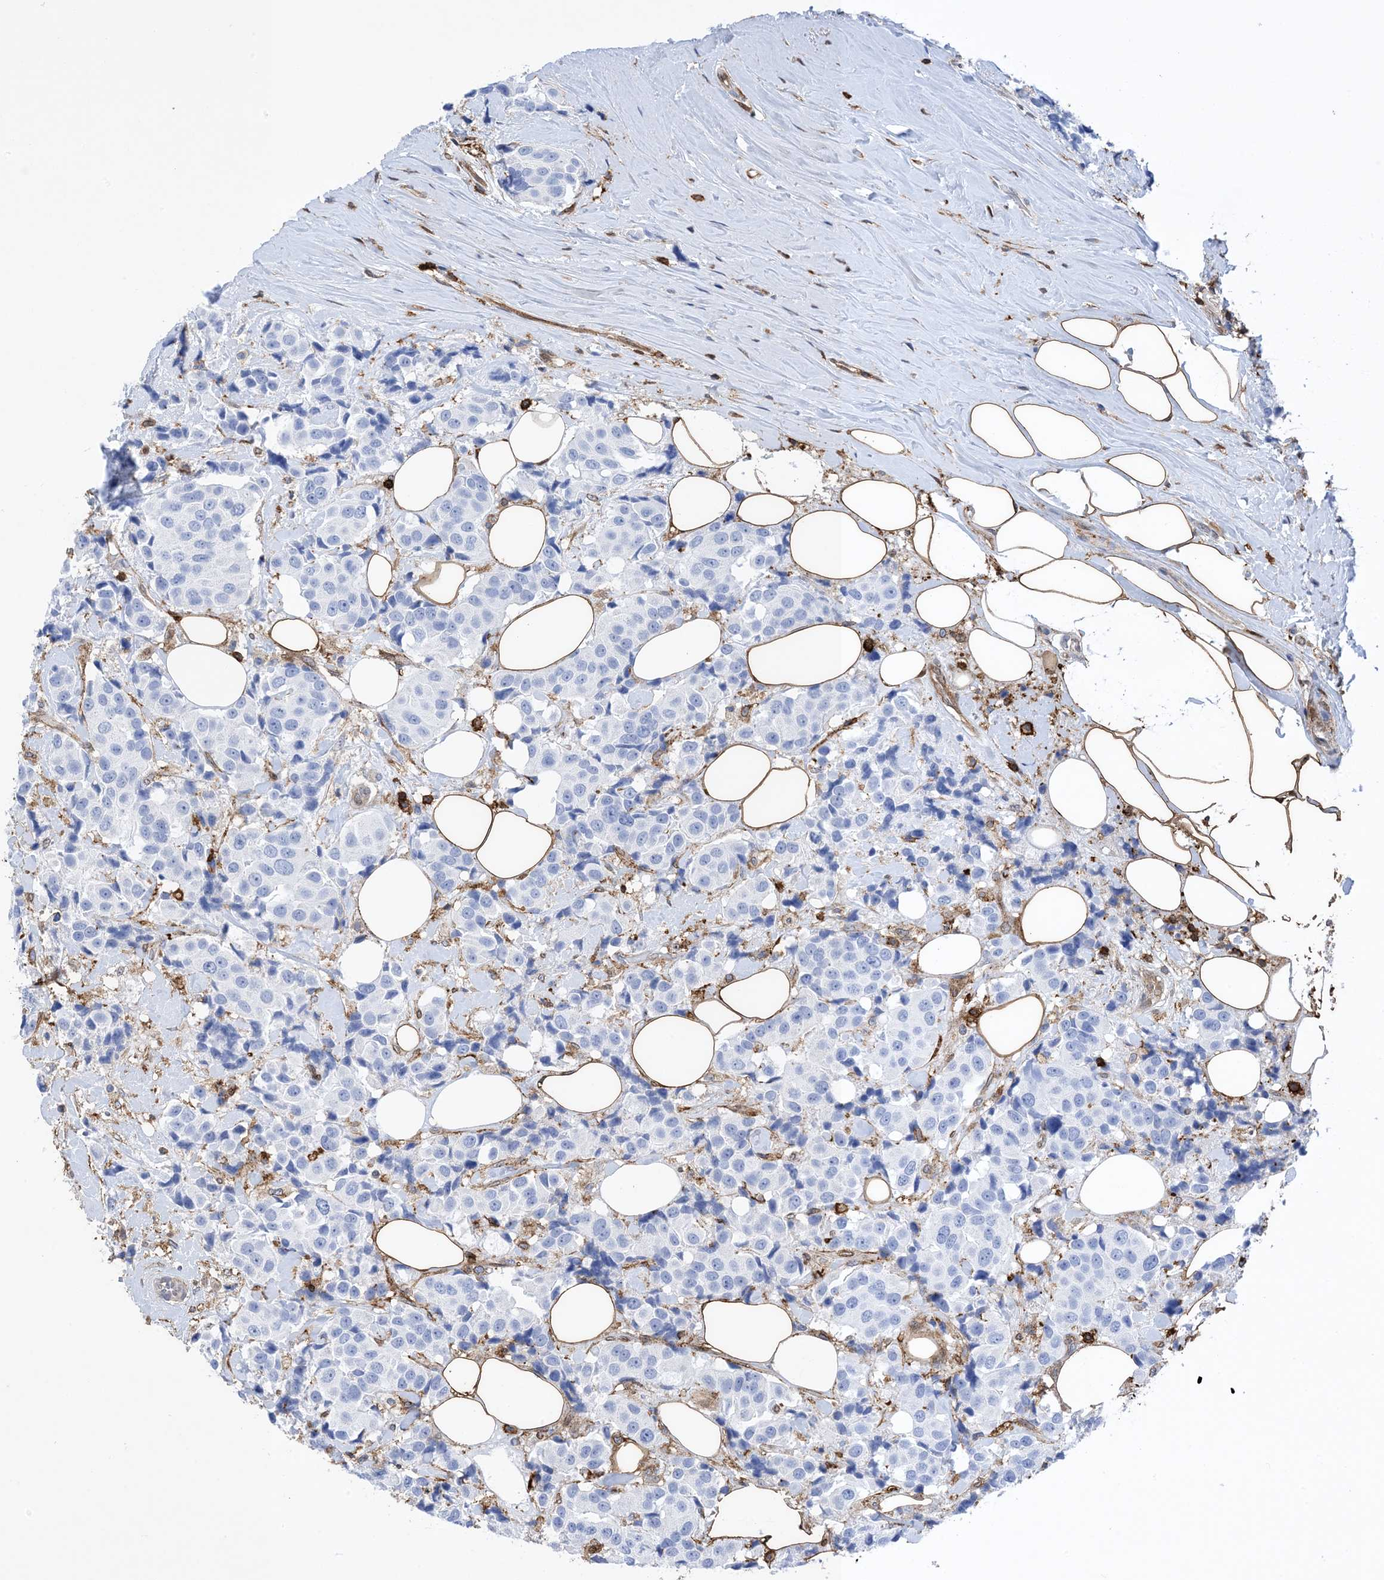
{"staining": {"intensity": "negative", "quantity": "none", "location": "none"}, "tissue": "breast cancer", "cell_type": "Tumor cells", "image_type": "cancer", "snomed": [{"axis": "morphology", "description": "Normal tissue, NOS"}, {"axis": "morphology", "description": "Duct carcinoma"}, {"axis": "topography", "description": "Breast"}], "caption": "Tumor cells are negative for brown protein staining in breast cancer (intraductal carcinoma).", "gene": "ANXA1", "patient": {"sex": "female", "age": 39}}